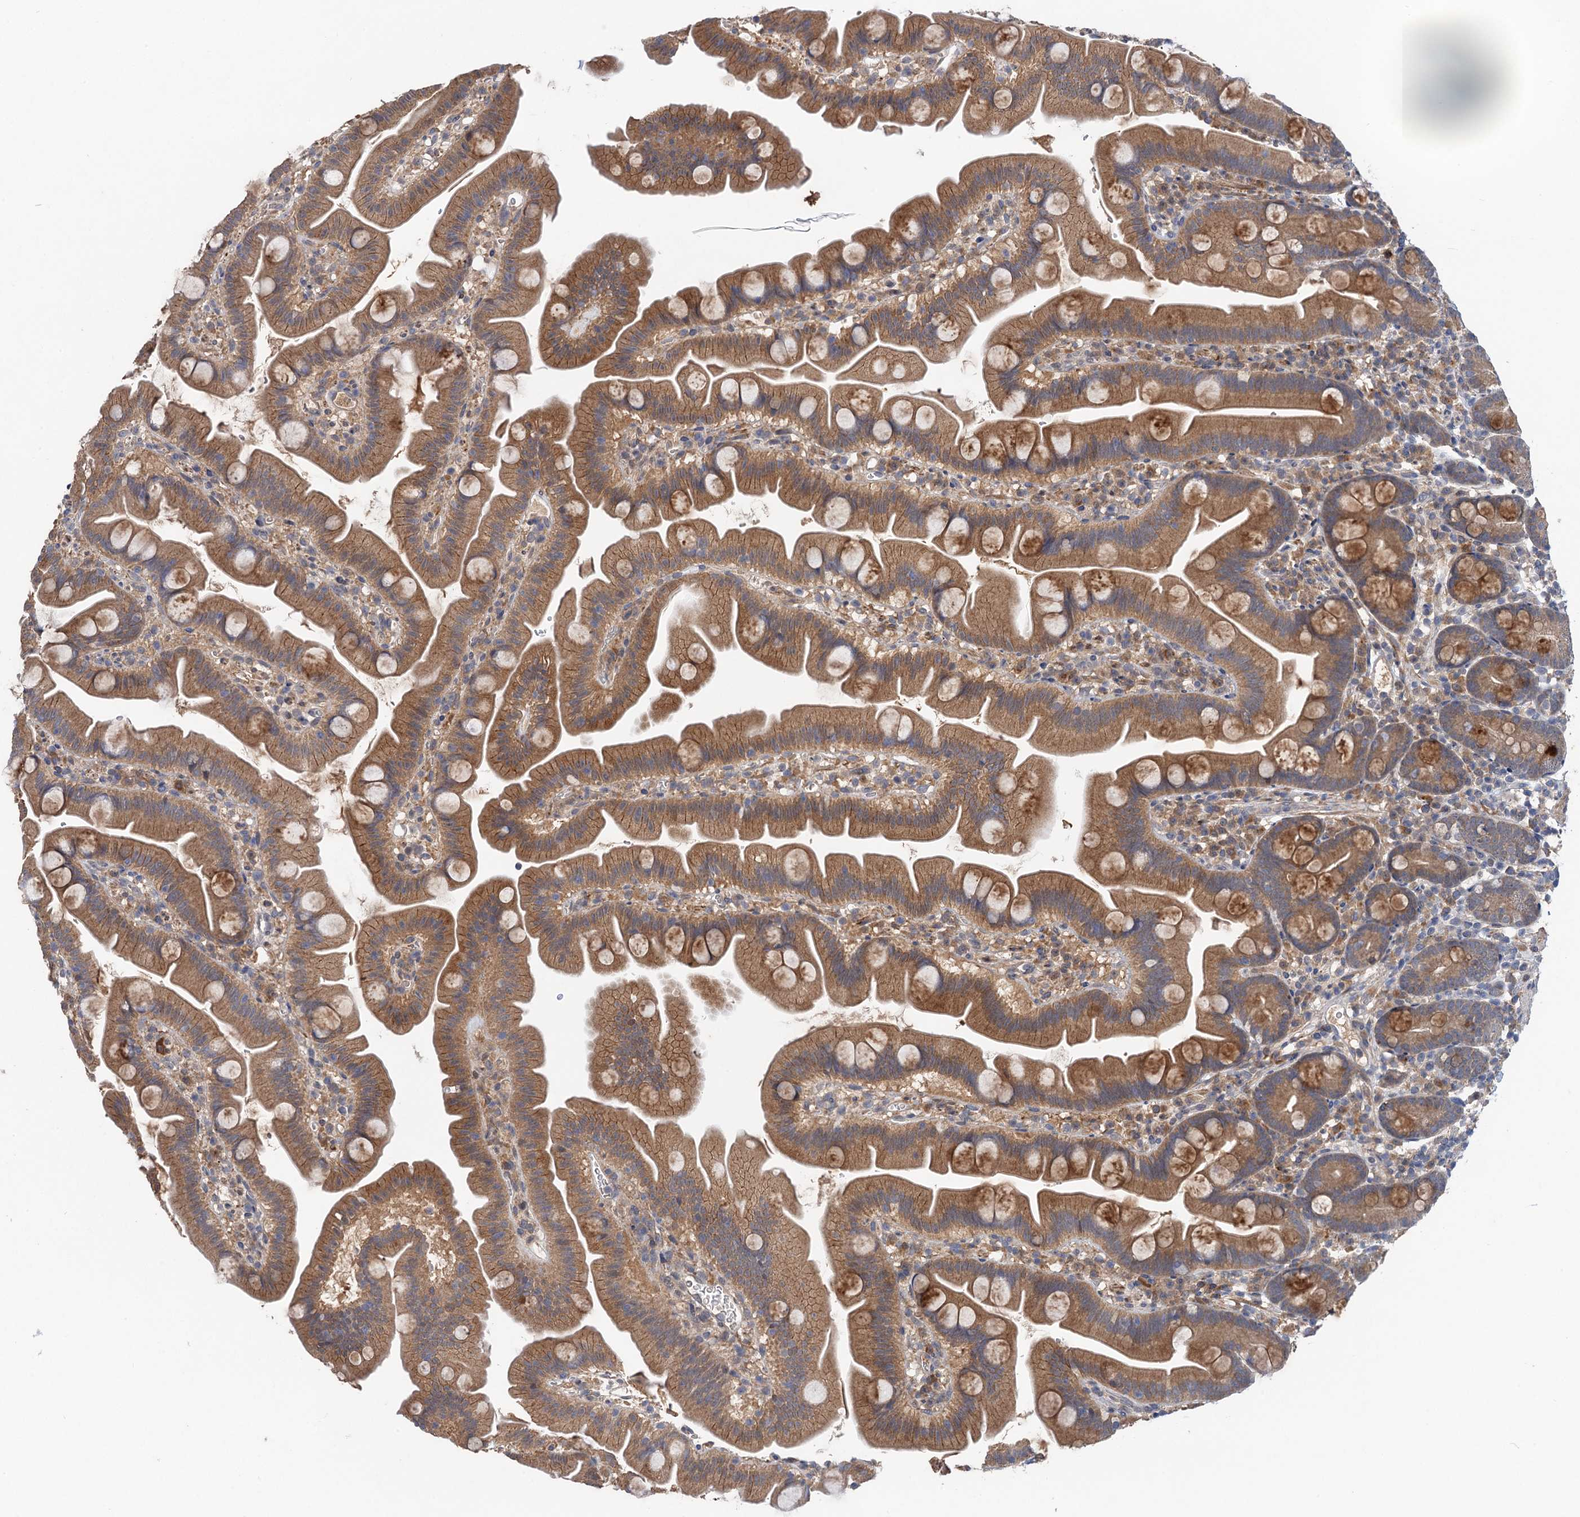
{"staining": {"intensity": "moderate", "quantity": "25%-75%", "location": "cytoplasmic/membranous"}, "tissue": "small intestine", "cell_type": "Glandular cells", "image_type": "normal", "snomed": [{"axis": "morphology", "description": "Normal tissue, NOS"}, {"axis": "topography", "description": "Small intestine"}], "caption": "Immunohistochemistry histopathology image of unremarkable small intestine: small intestine stained using immunohistochemistry (IHC) demonstrates medium levels of moderate protein expression localized specifically in the cytoplasmic/membranous of glandular cells, appearing as a cytoplasmic/membranous brown color.", "gene": "TMEM39B", "patient": {"sex": "female", "age": 68}}